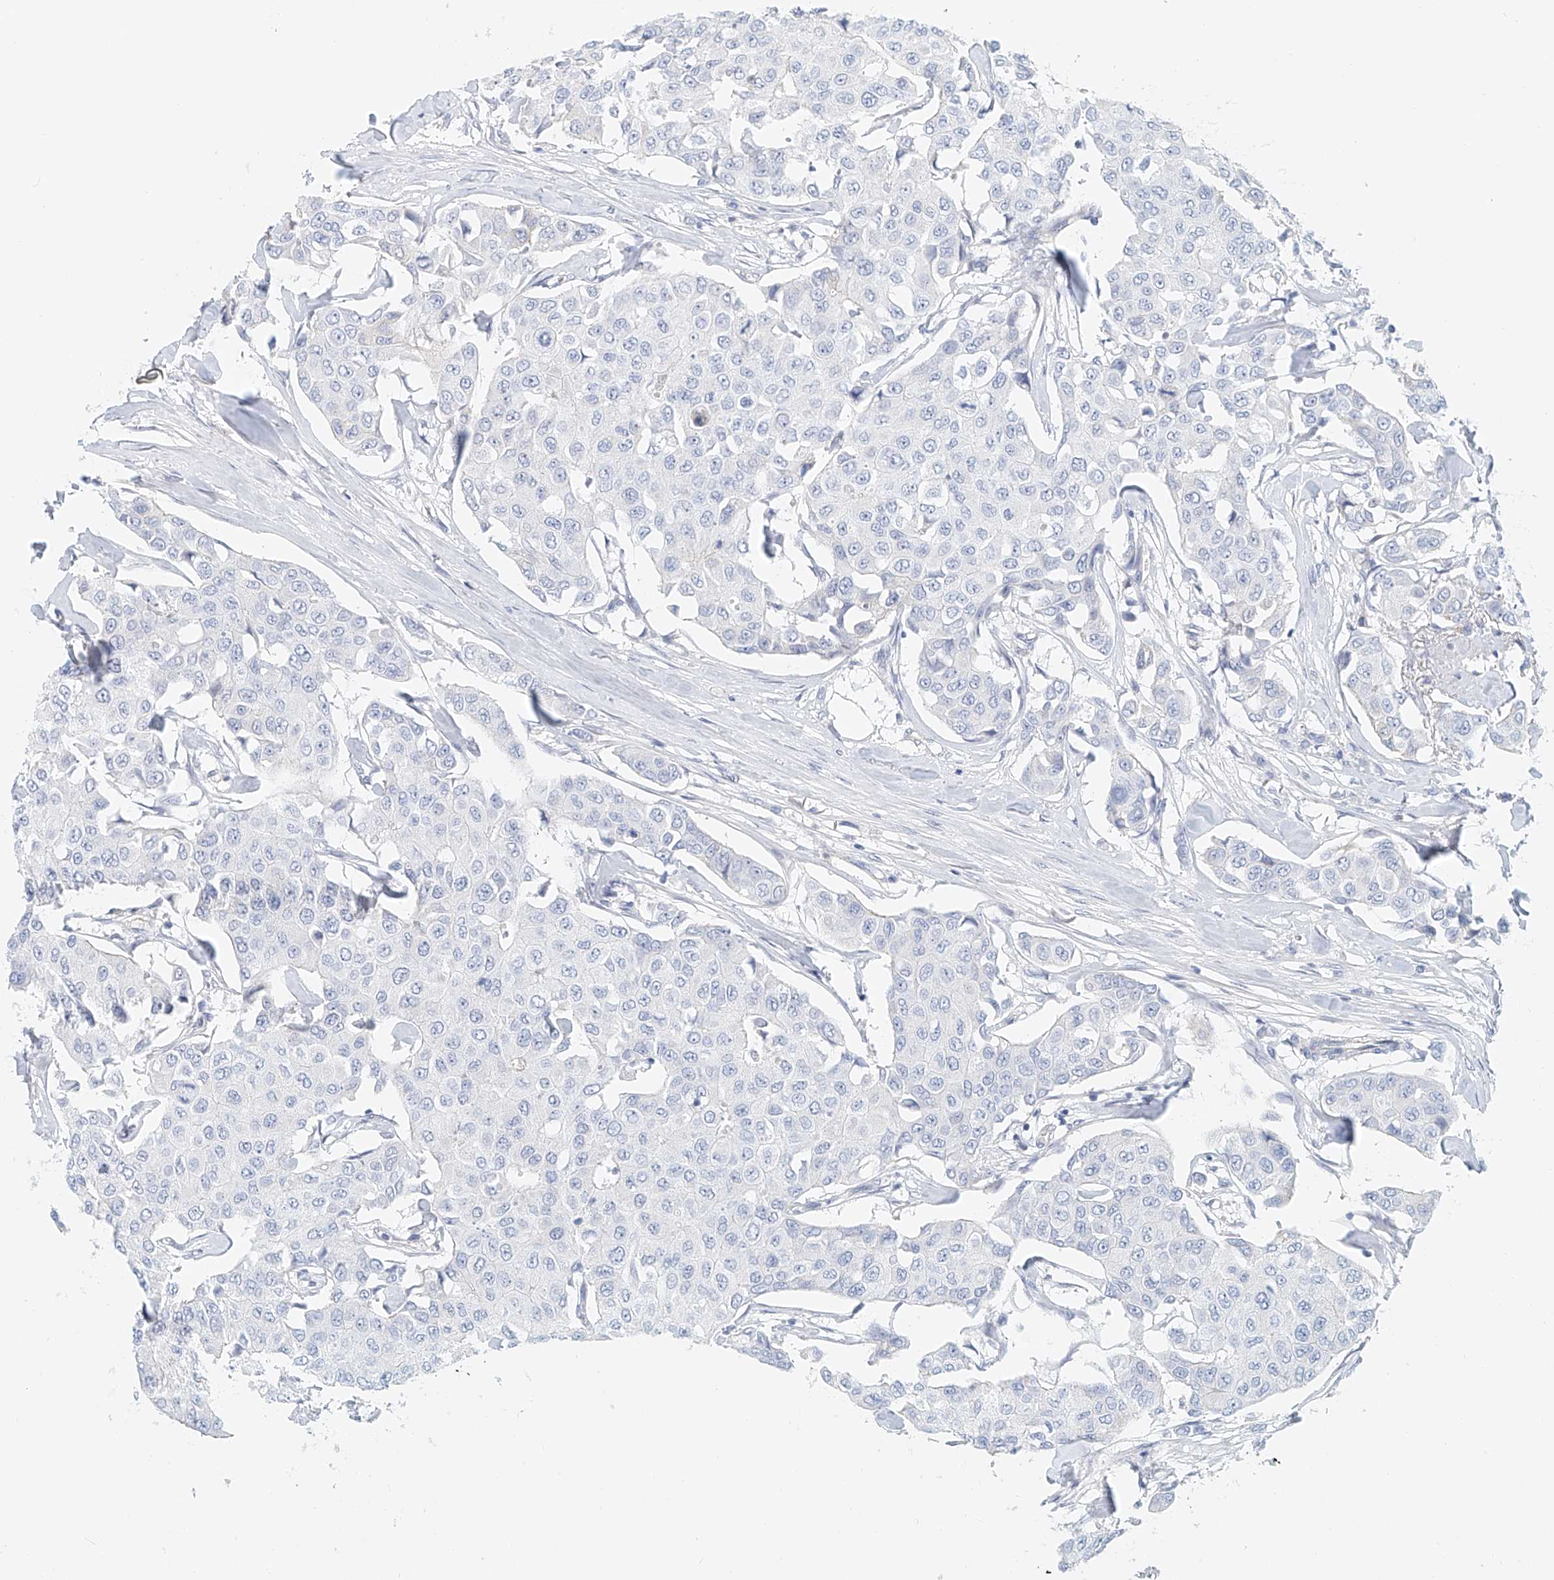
{"staining": {"intensity": "negative", "quantity": "none", "location": "none"}, "tissue": "breast cancer", "cell_type": "Tumor cells", "image_type": "cancer", "snomed": [{"axis": "morphology", "description": "Duct carcinoma"}, {"axis": "topography", "description": "Breast"}], "caption": "There is no significant positivity in tumor cells of breast cancer (invasive ductal carcinoma).", "gene": "FRYL", "patient": {"sex": "female", "age": 80}}